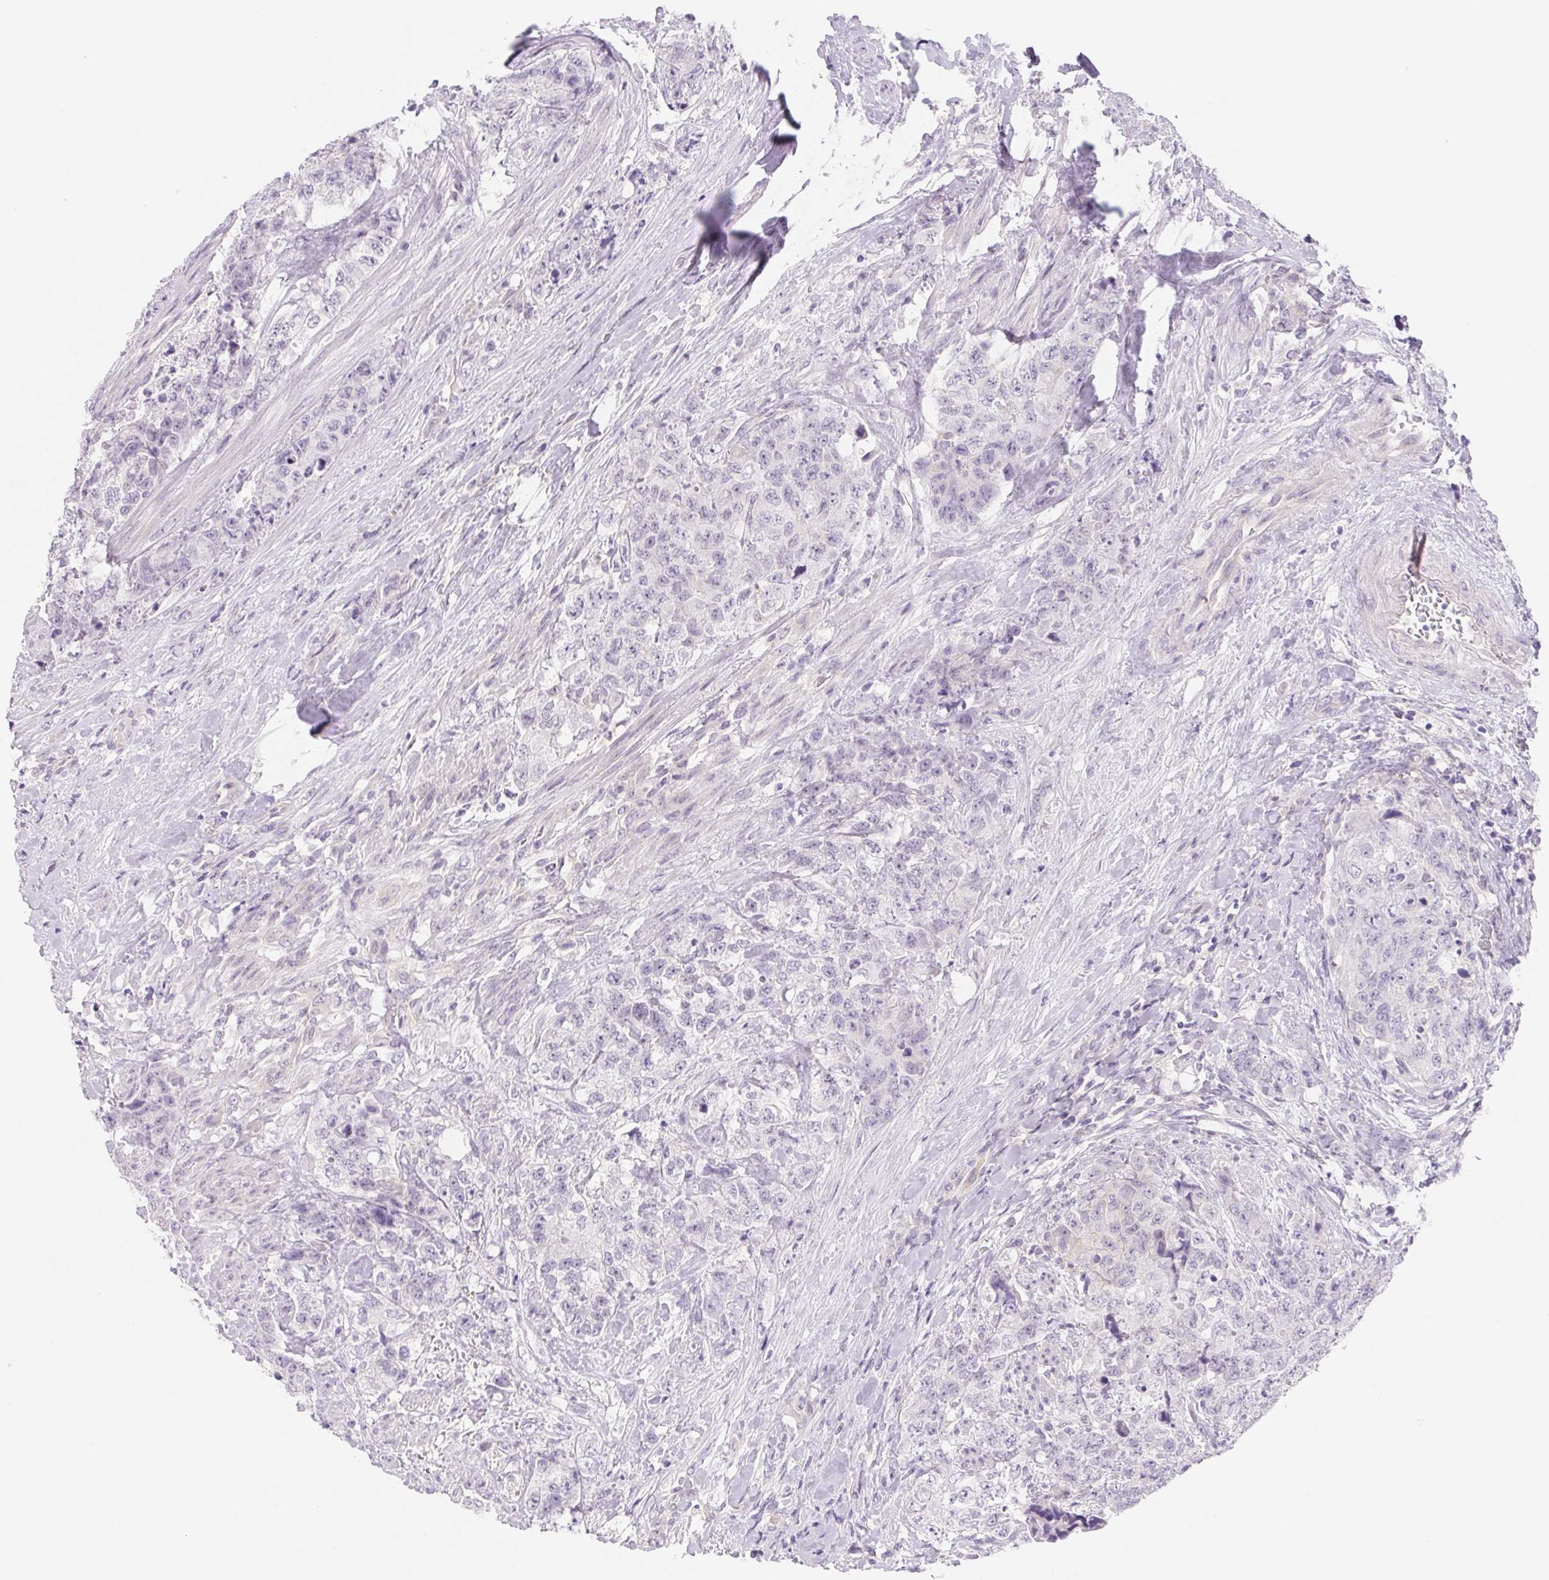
{"staining": {"intensity": "negative", "quantity": "none", "location": "none"}, "tissue": "urothelial cancer", "cell_type": "Tumor cells", "image_type": "cancer", "snomed": [{"axis": "morphology", "description": "Urothelial carcinoma, High grade"}, {"axis": "topography", "description": "Urinary bladder"}], "caption": "A high-resolution photomicrograph shows immunohistochemistry staining of high-grade urothelial carcinoma, which exhibits no significant expression in tumor cells.", "gene": "CTNND2", "patient": {"sex": "female", "age": 78}}